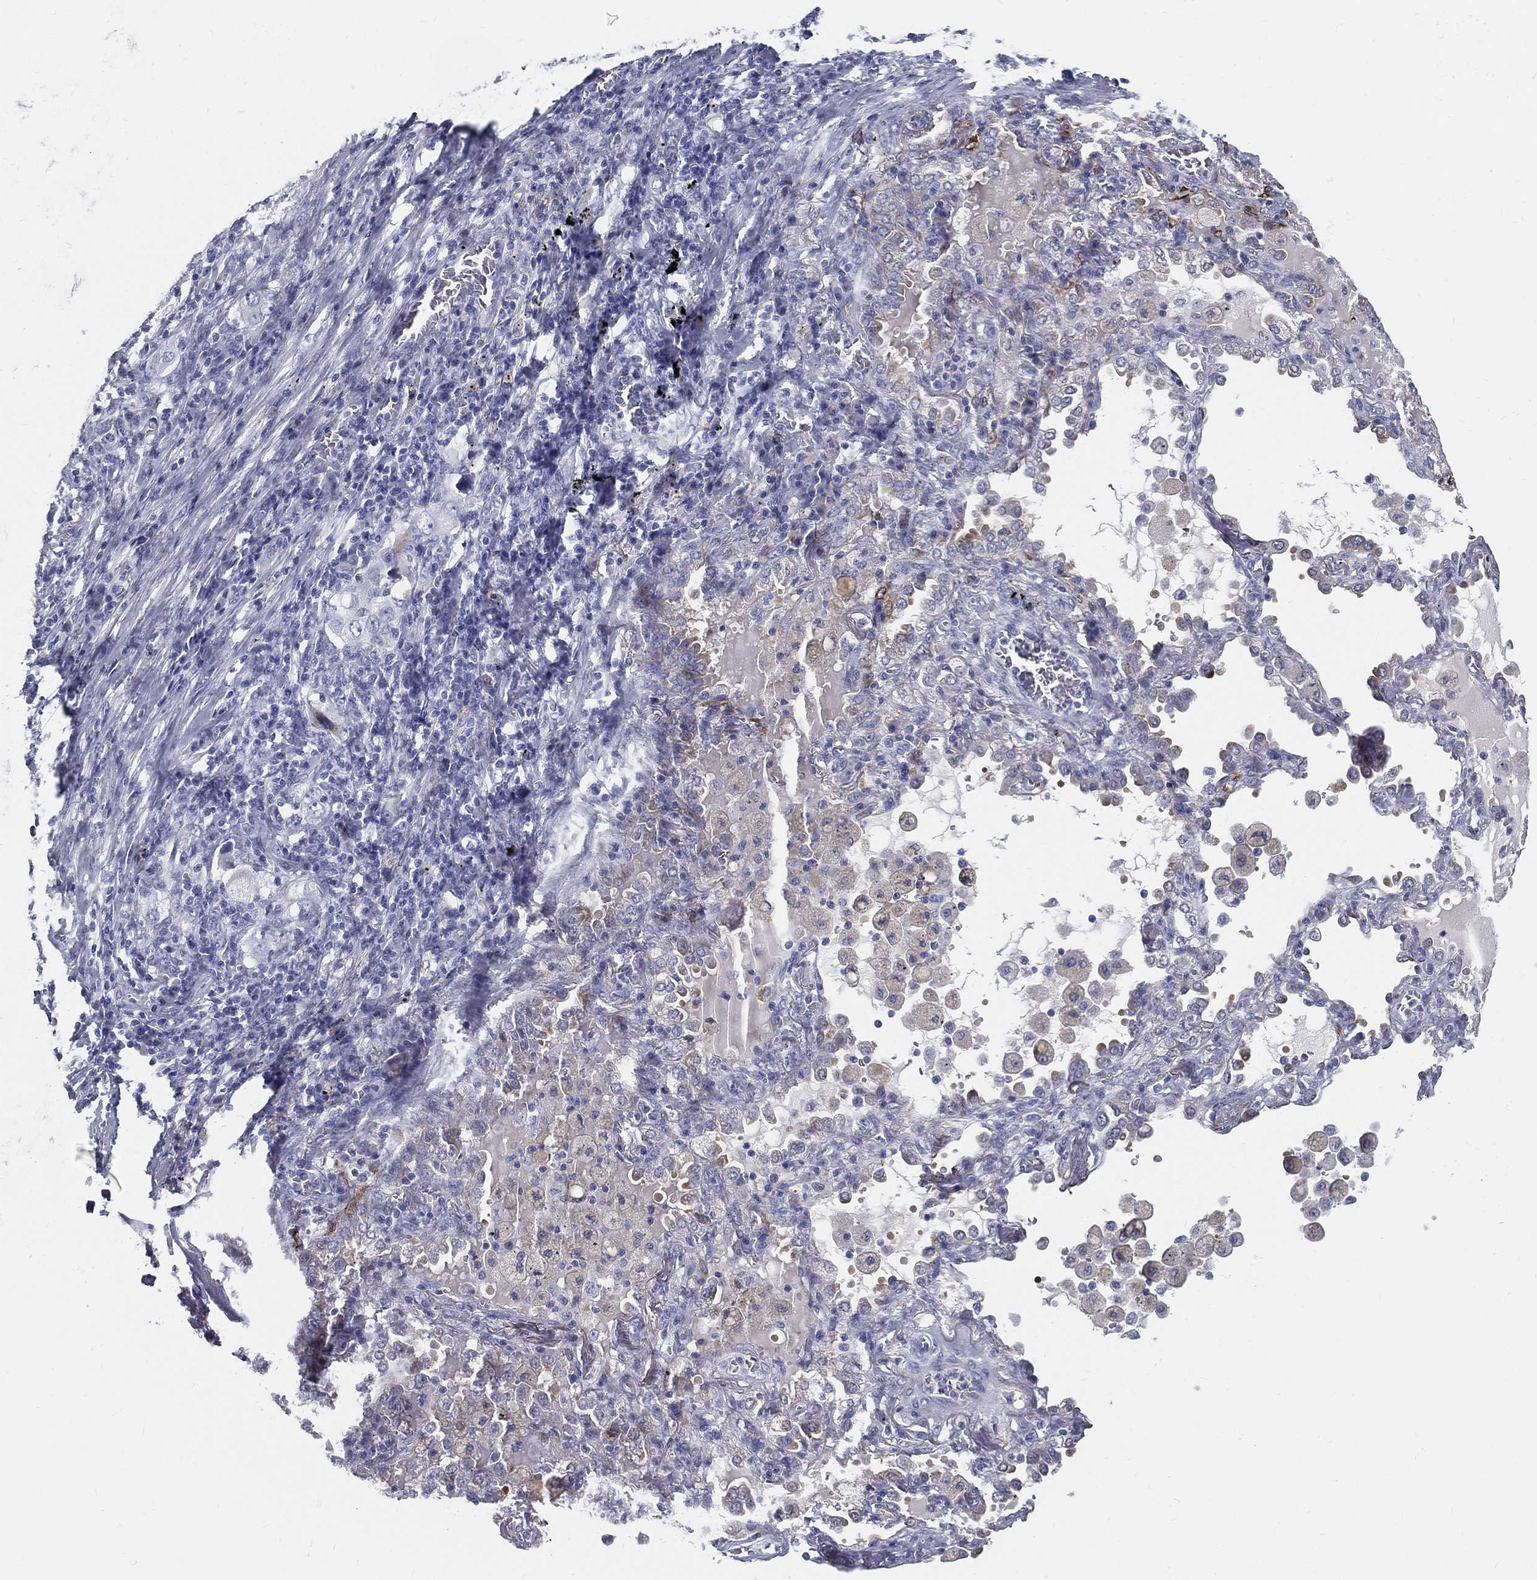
{"staining": {"intensity": "negative", "quantity": "none", "location": "none"}, "tissue": "lung cancer", "cell_type": "Tumor cells", "image_type": "cancer", "snomed": [{"axis": "morphology", "description": "Adenocarcinoma, NOS"}, {"axis": "topography", "description": "Lung"}], "caption": "This is a micrograph of immunohistochemistry staining of lung adenocarcinoma, which shows no positivity in tumor cells. Brightfield microscopy of immunohistochemistry (IHC) stained with DAB (3,3'-diaminobenzidine) (brown) and hematoxylin (blue), captured at high magnification.", "gene": "STS", "patient": {"sex": "female", "age": 61}}